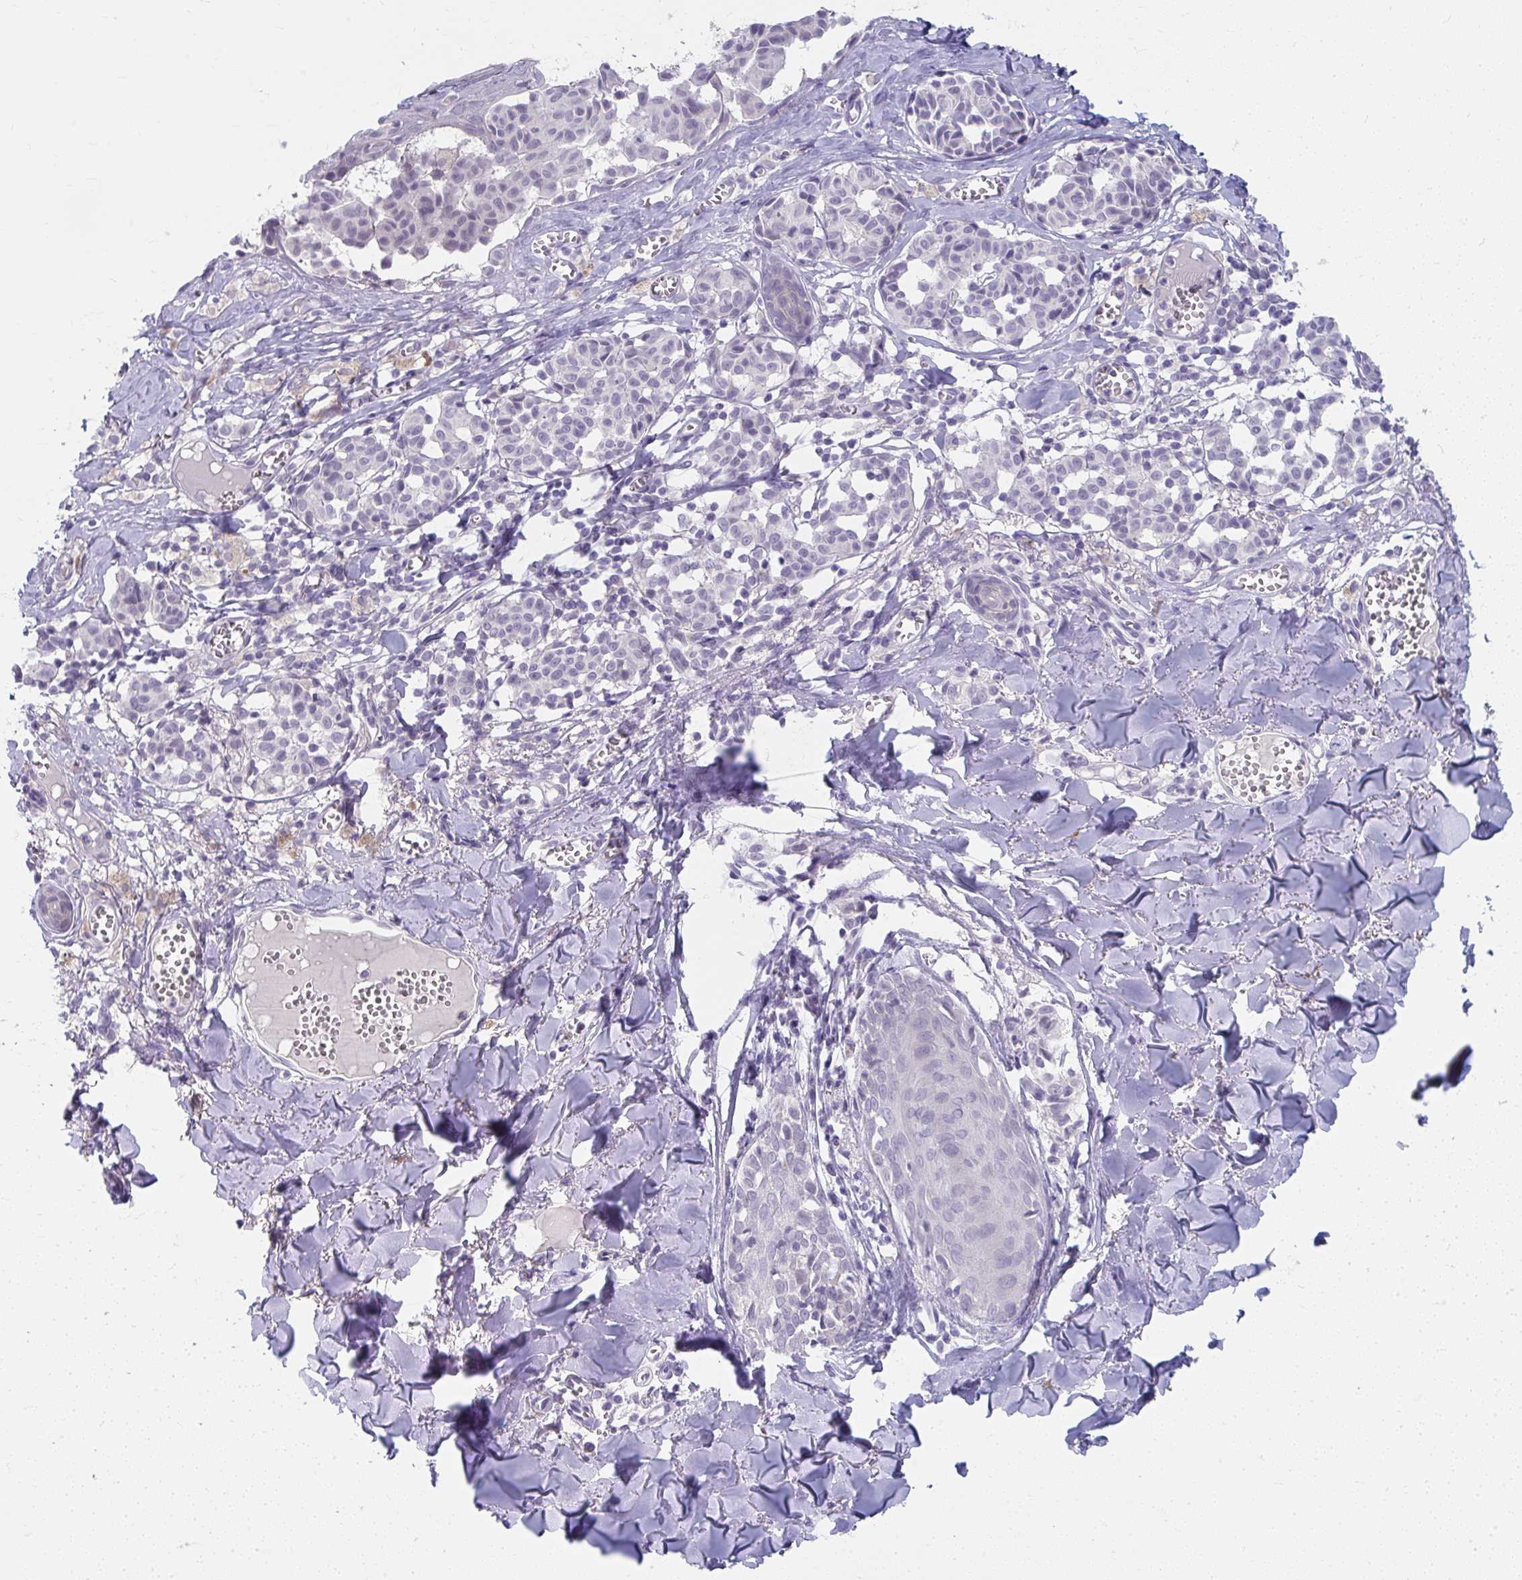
{"staining": {"intensity": "negative", "quantity": "none", "location": "none"}, "tissue": "melanoma", "cell_type": "Tumor cells", "image_type": "cancer", "snomed": [{"axis": "morphology", "description": "Malignant melanoma, NOS"}, {"axis": "topography", "description": "Skin"}], "caption": "Micrograph shows no significant protein expression in tumor cells of melanoma. Brightfield microscopy of immunohistochemistry (IHC) stained with DAB (3,3'-diaminobenzidine) (brown) and hematoxylin (blue), captured at high magnification.", "gene": "UGT3A2", "patient": {"sex": "female", "age": 43}}